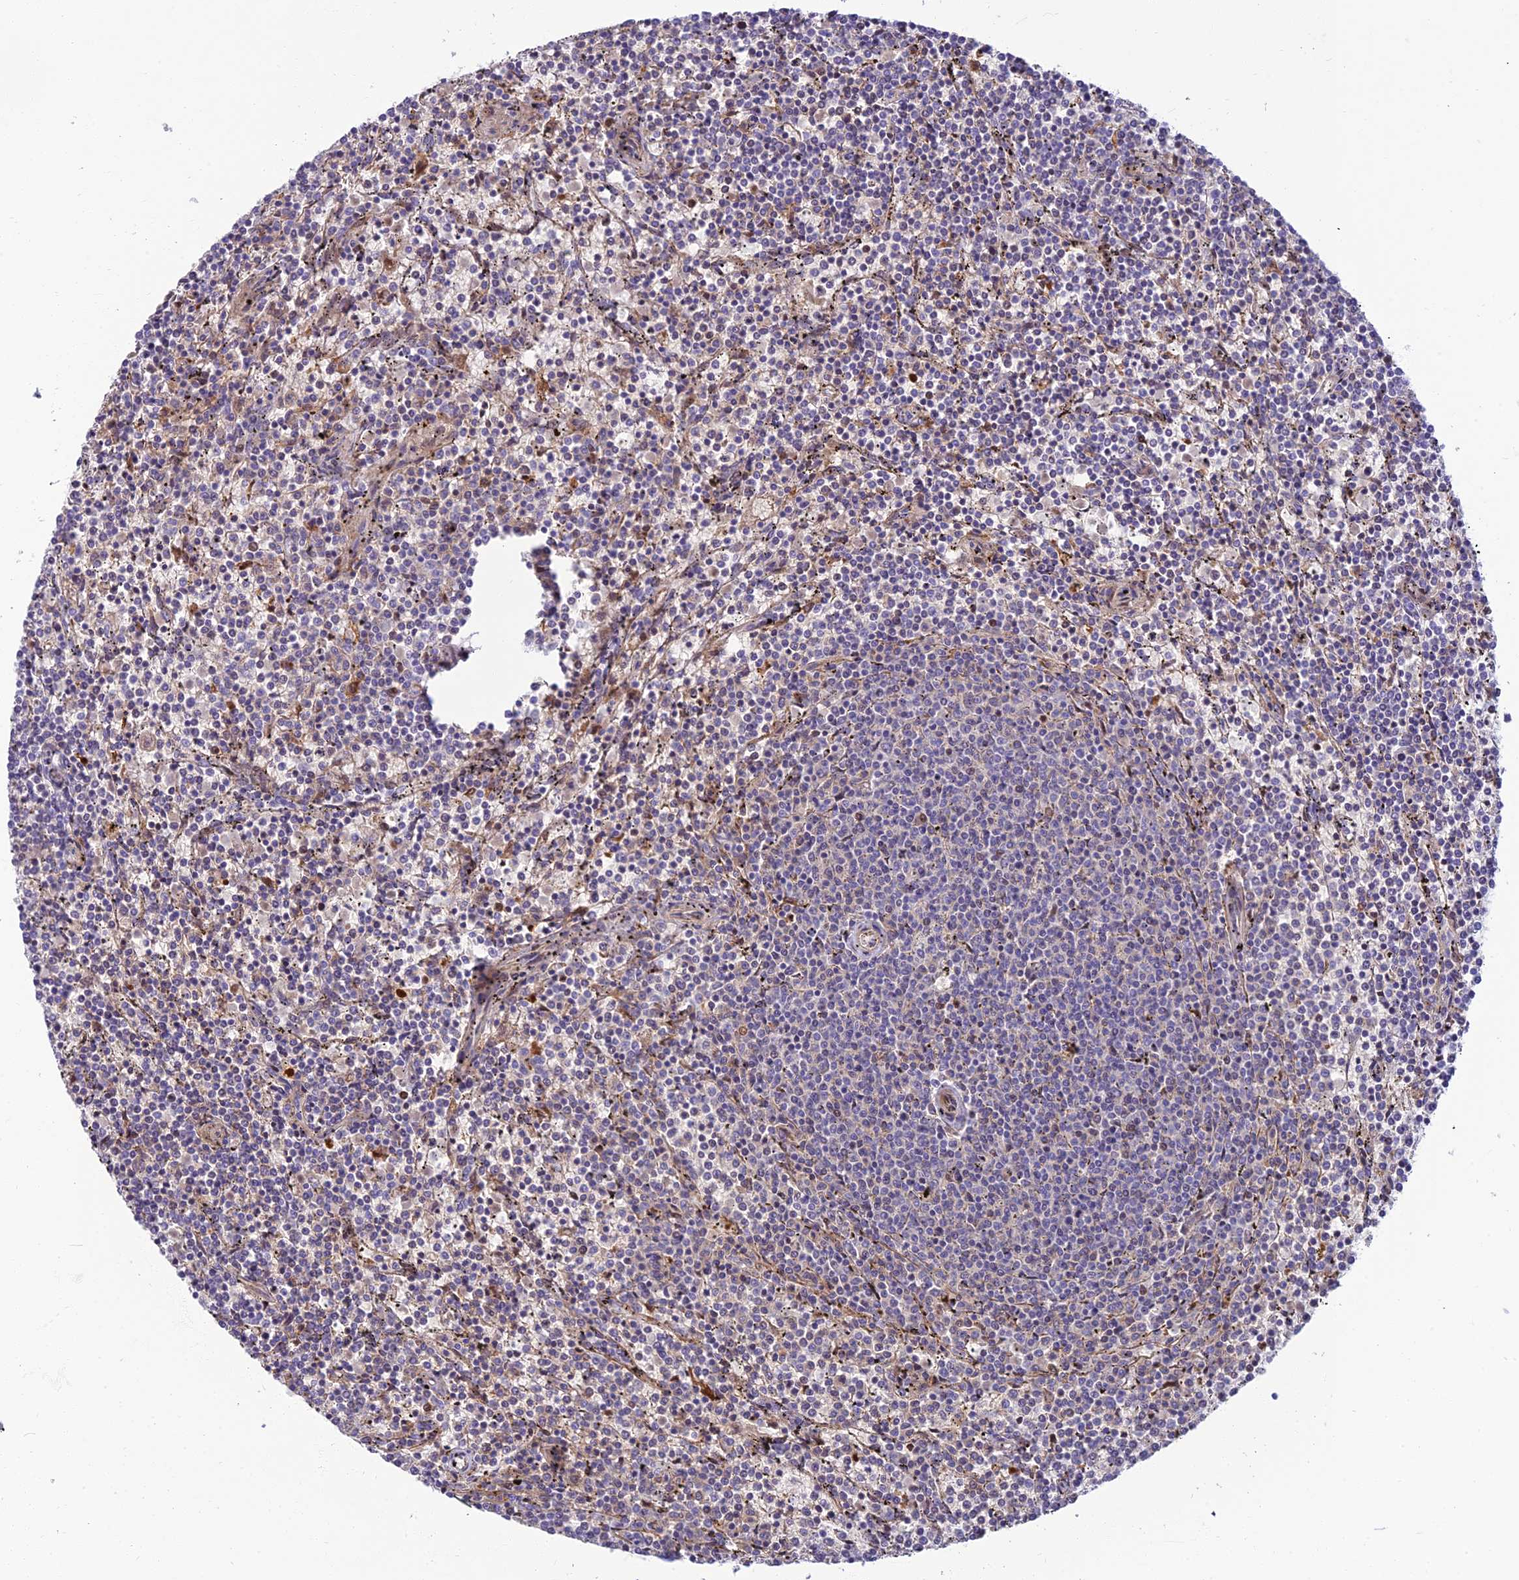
{"staining": {"intensity": "negative", "quantity": "none", "location": "none"}, "tissue": "lymphoma", "cell_type": "Tumor cells", "image_type": "cancer", "snomed": [{"axis": "morphology", "description": "Malignant lymphoma, non-Hodgkin's type, Low grade"}, {"axis": "topography", "description": "Spleen"}], "caption": "High power microscopy micrograph of an immunohistochemistry image of lymphoma, revealing no significant staining in tumor cells.", "gene": "CLIP4", "patient": {"sex": "female", "age": 50}}